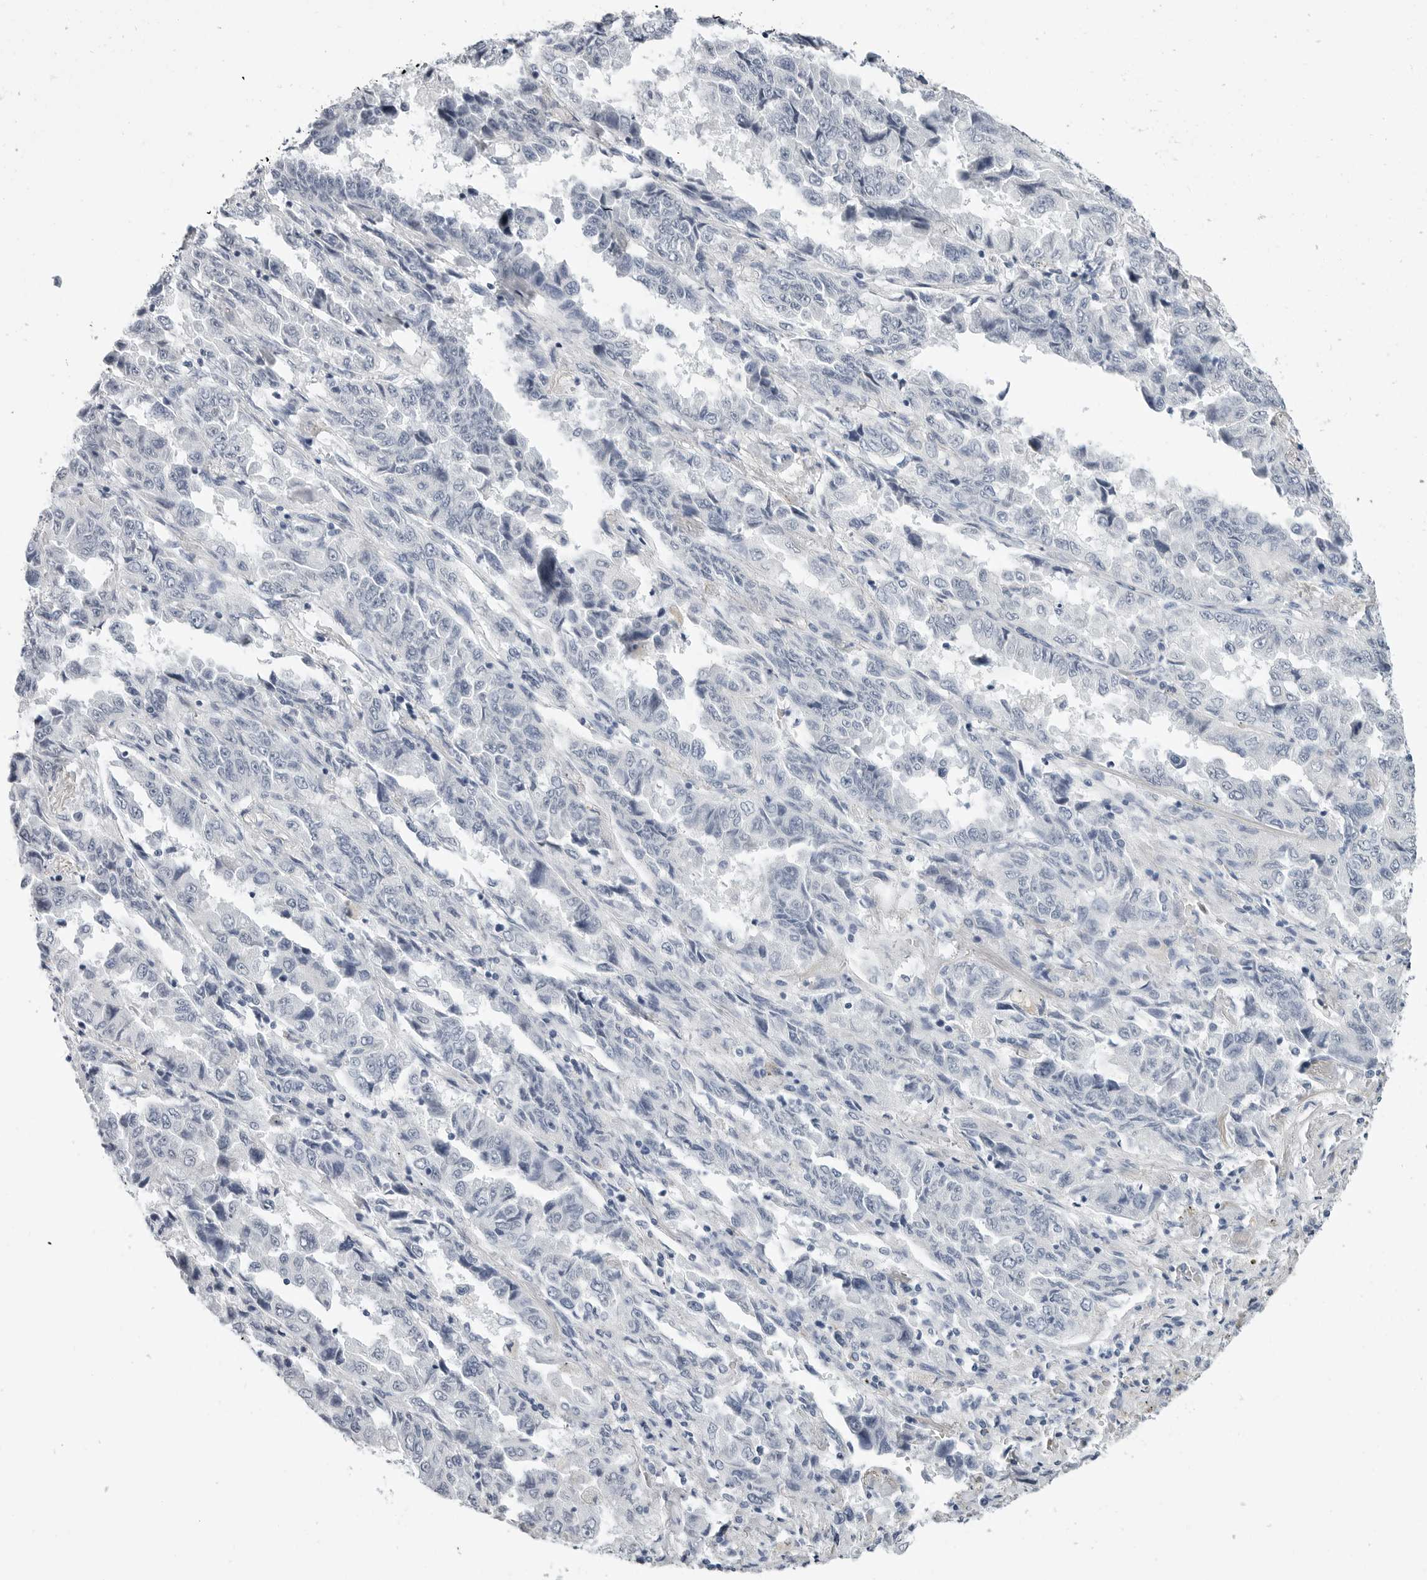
{"staining": {"intensity": "negative", "quantity": "none", "location": "none"}, "tissue": "lung cancer", "cell_type": "Tumor cells", "image_type": "cancer", "snomed": [{"axis": "morphology", "description": "Adenocarcinoma, NOS"}, {"axis": "topography", "description": "Lung"}], "caption": "IHC photomicrograph of neoplastic tissue: lung cancer (adenocarcinoma) stained with DAB (3,3'-diaminobenzidine) exhibits no significant protein positivity in tumor cells. (Brightfield microscopy of DAB (3,3'-diaminobenzidine) IHC at high magnification).", "gene": "PLN", "patient": {"sex": "female", "age": 51}}